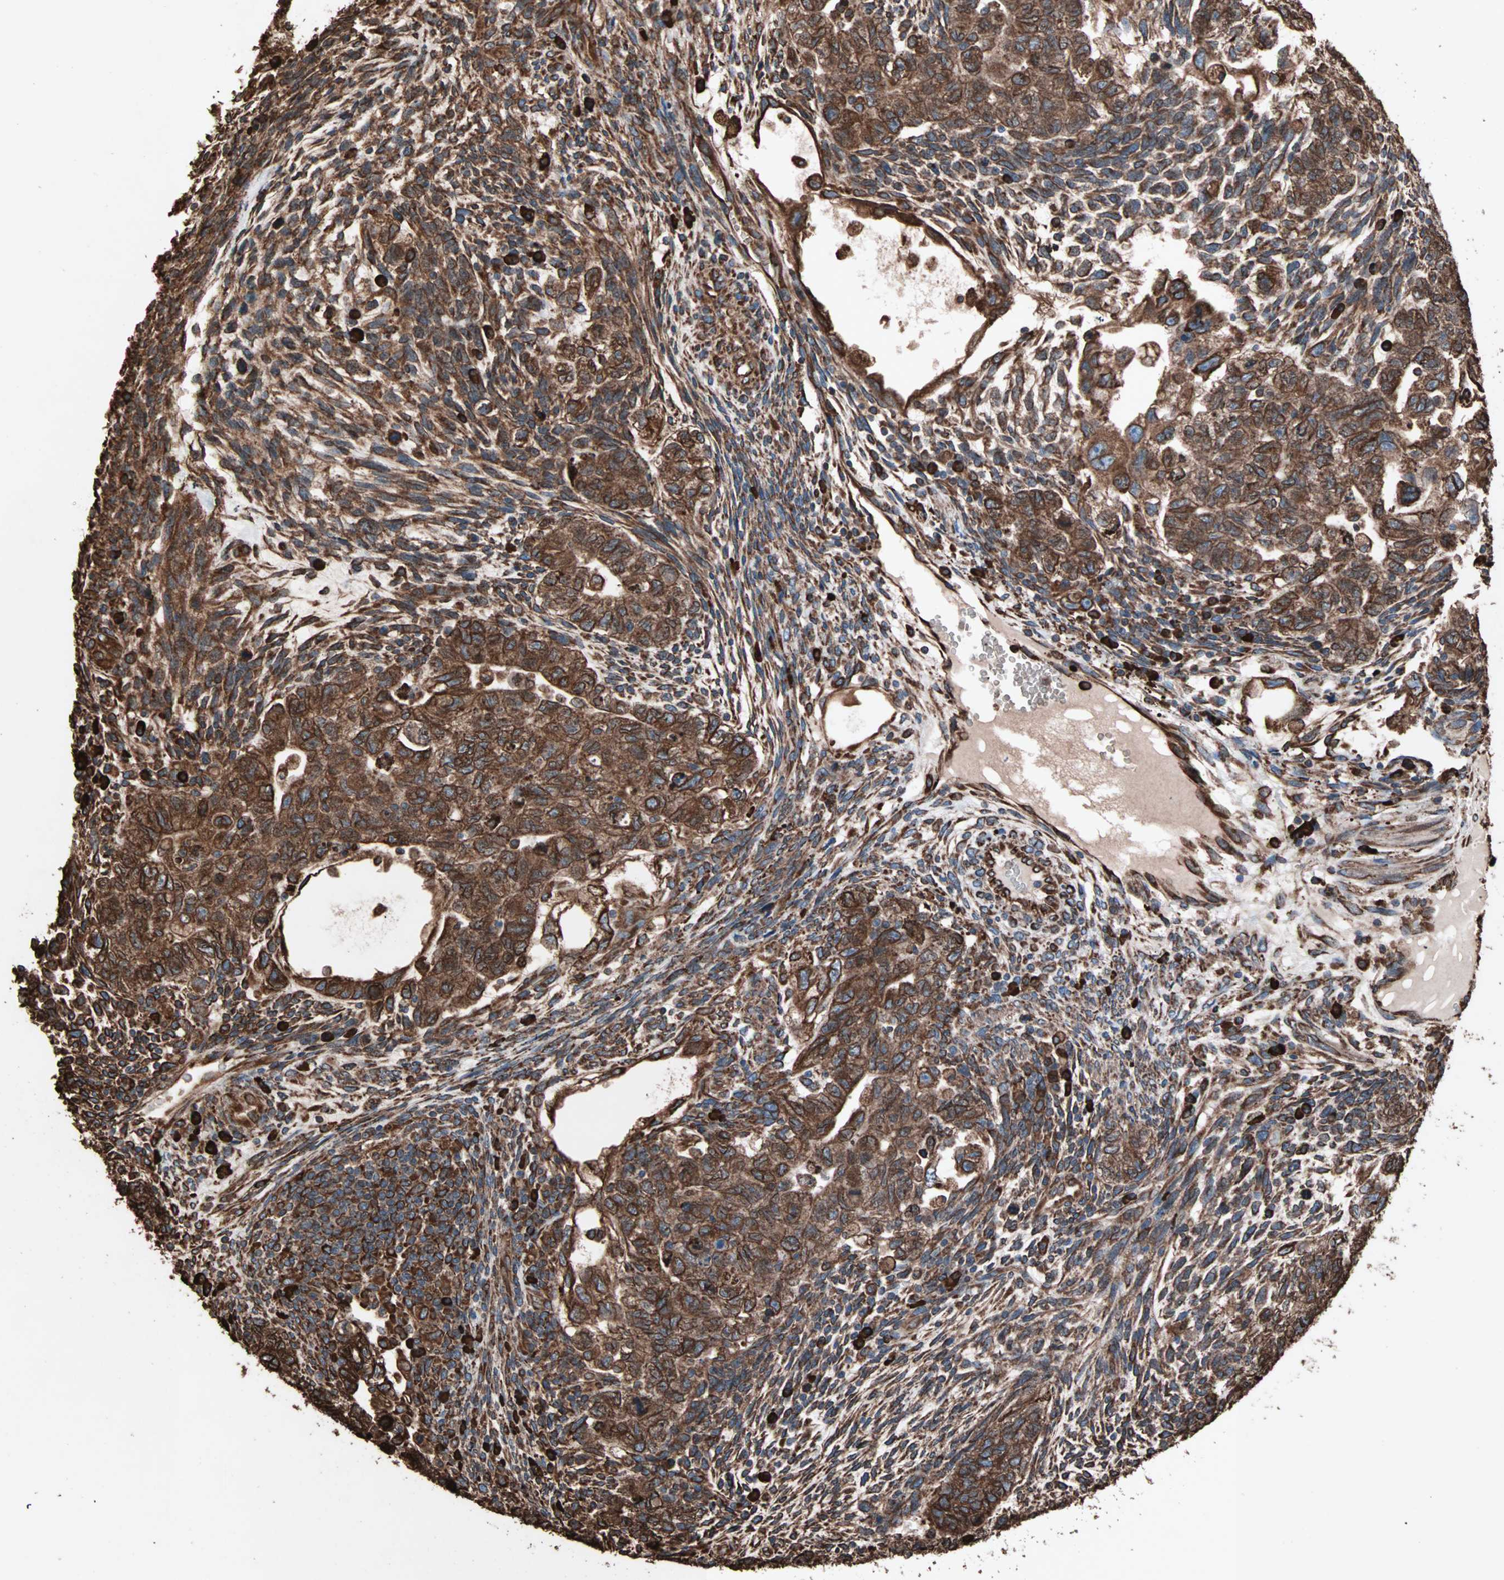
{"staining": {"intensity": "strong", "quantity": ">75%", "location": "cytoplasmic/membranous"}, "tissue": "testis cancer", "cell_type": "Tumor cells", "image_type": "cancer", "snomed": [{"axis": "morphology", "description": "Normal tissue, NOS"}, {"axis": "morphology", "description": "Carcinoma, Embryonal, NOS"}, {"axis": "topography", "description": "Testis"}], "caption": "A micrograph of embryonal carcinoma (testis) stained for a protein exhibits strong cytoplasmic/membranous brown staining in tumor cells. Nuclei are stained in blue.", "gene": "HSP90B1", "patient": {"sex": "male", "age": 36}}